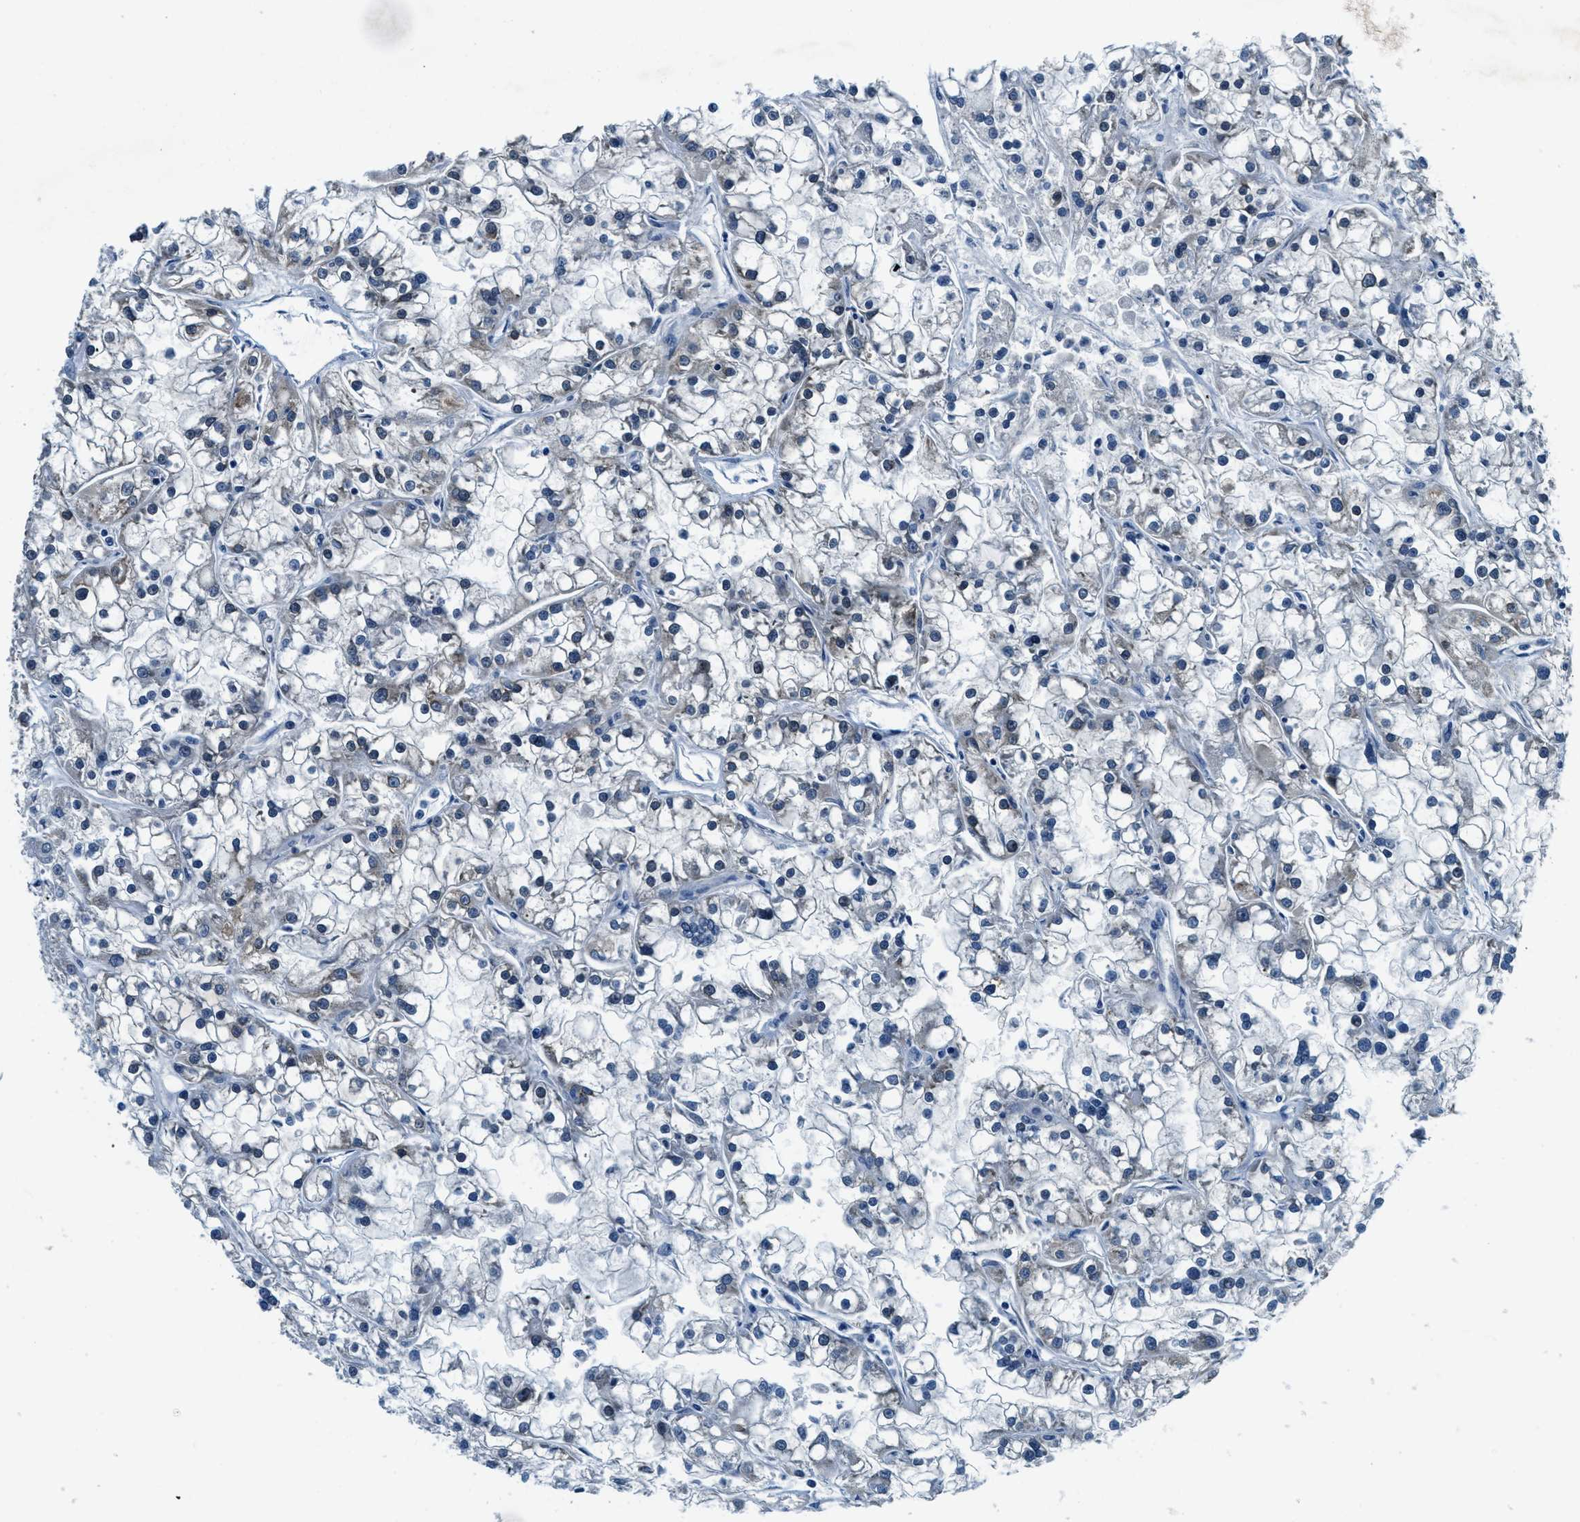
{"staining": {"intensity": "weak", "quantity": "<25%", "location": "cytoplasmic/membranous"}, "tissue": "renal cancer", "cell_type": "Tumor cells", "image_type": "cancer", "snomed": [{"axis": "morphology", "description": "Adenocarcinoma, NOS"}, {"axis": "topography", "description": "Kidney"}], "caption": "Tumor cells show no significant protein staining in renal adenocarcinoma.", "gene": "UBAC2", "patient": {"sex": "female", "age": 52}}